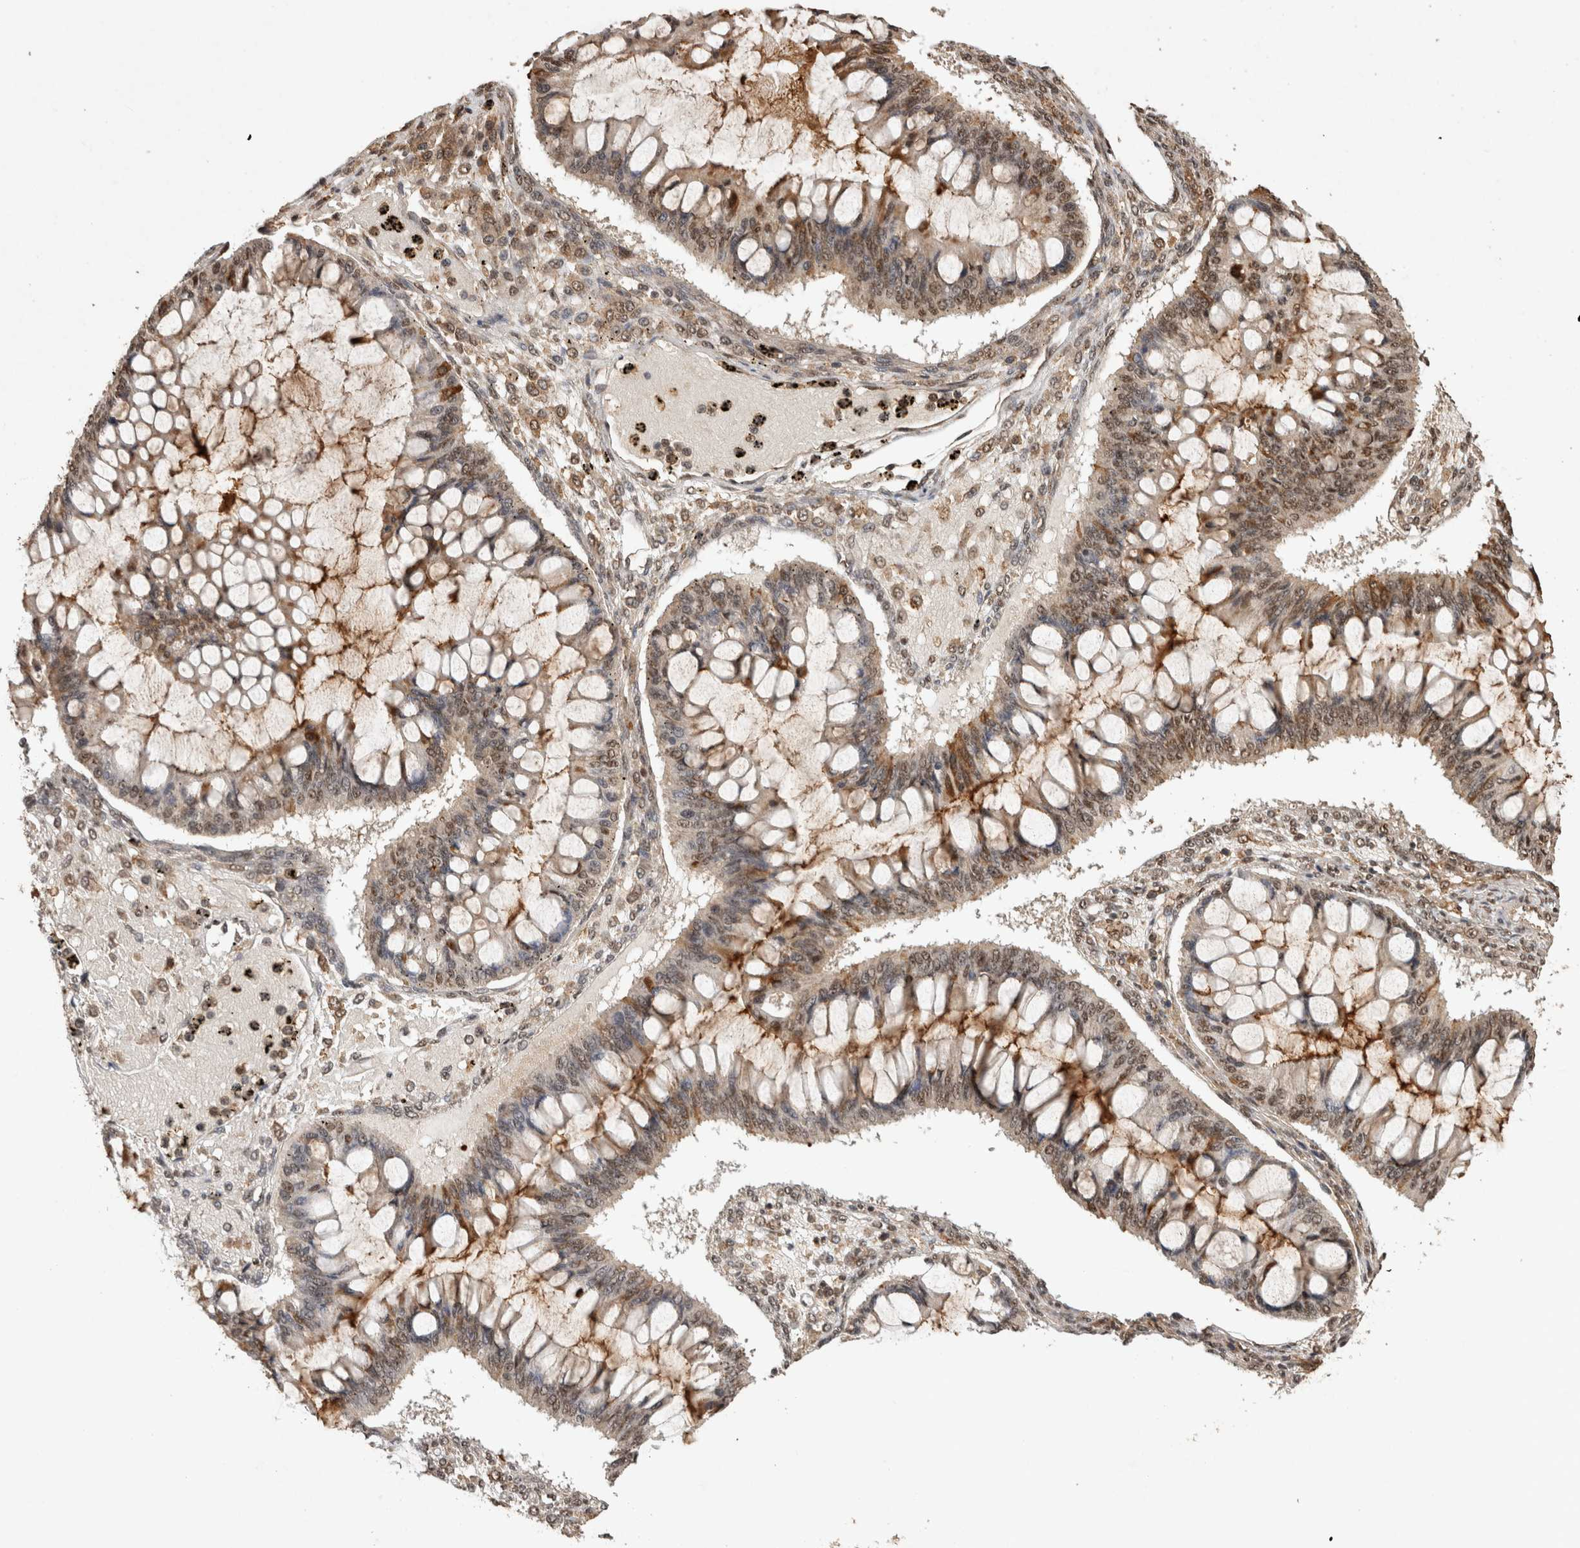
{"staining": {"intensity": "moderate", "quantity": "25%-75%", "location": "cytoplasmic/membranous,nuclear"}, "tissue": "ovarian cancer", "cell_type": "Tumor cells", "image_type": "cancer", "snomed": [{"axis": "morphology", "description": "Cystadenocarcinoma, mucinous, NOS"}, {"axis": "topography", "description": "Ovary"}], "caption": "This histopathology image displays ovarian mucinous cystadenocarcinoma stained with immunohistochemistry (IHC) to label a protein in brown. The cytoplasmic/membranous and nuclear of tumor cells show moderate positivity for the protein. Nuclei are counter-stained blue.", "gene": "KEAP1", "patient": {"sex": "female", "age": 73}}